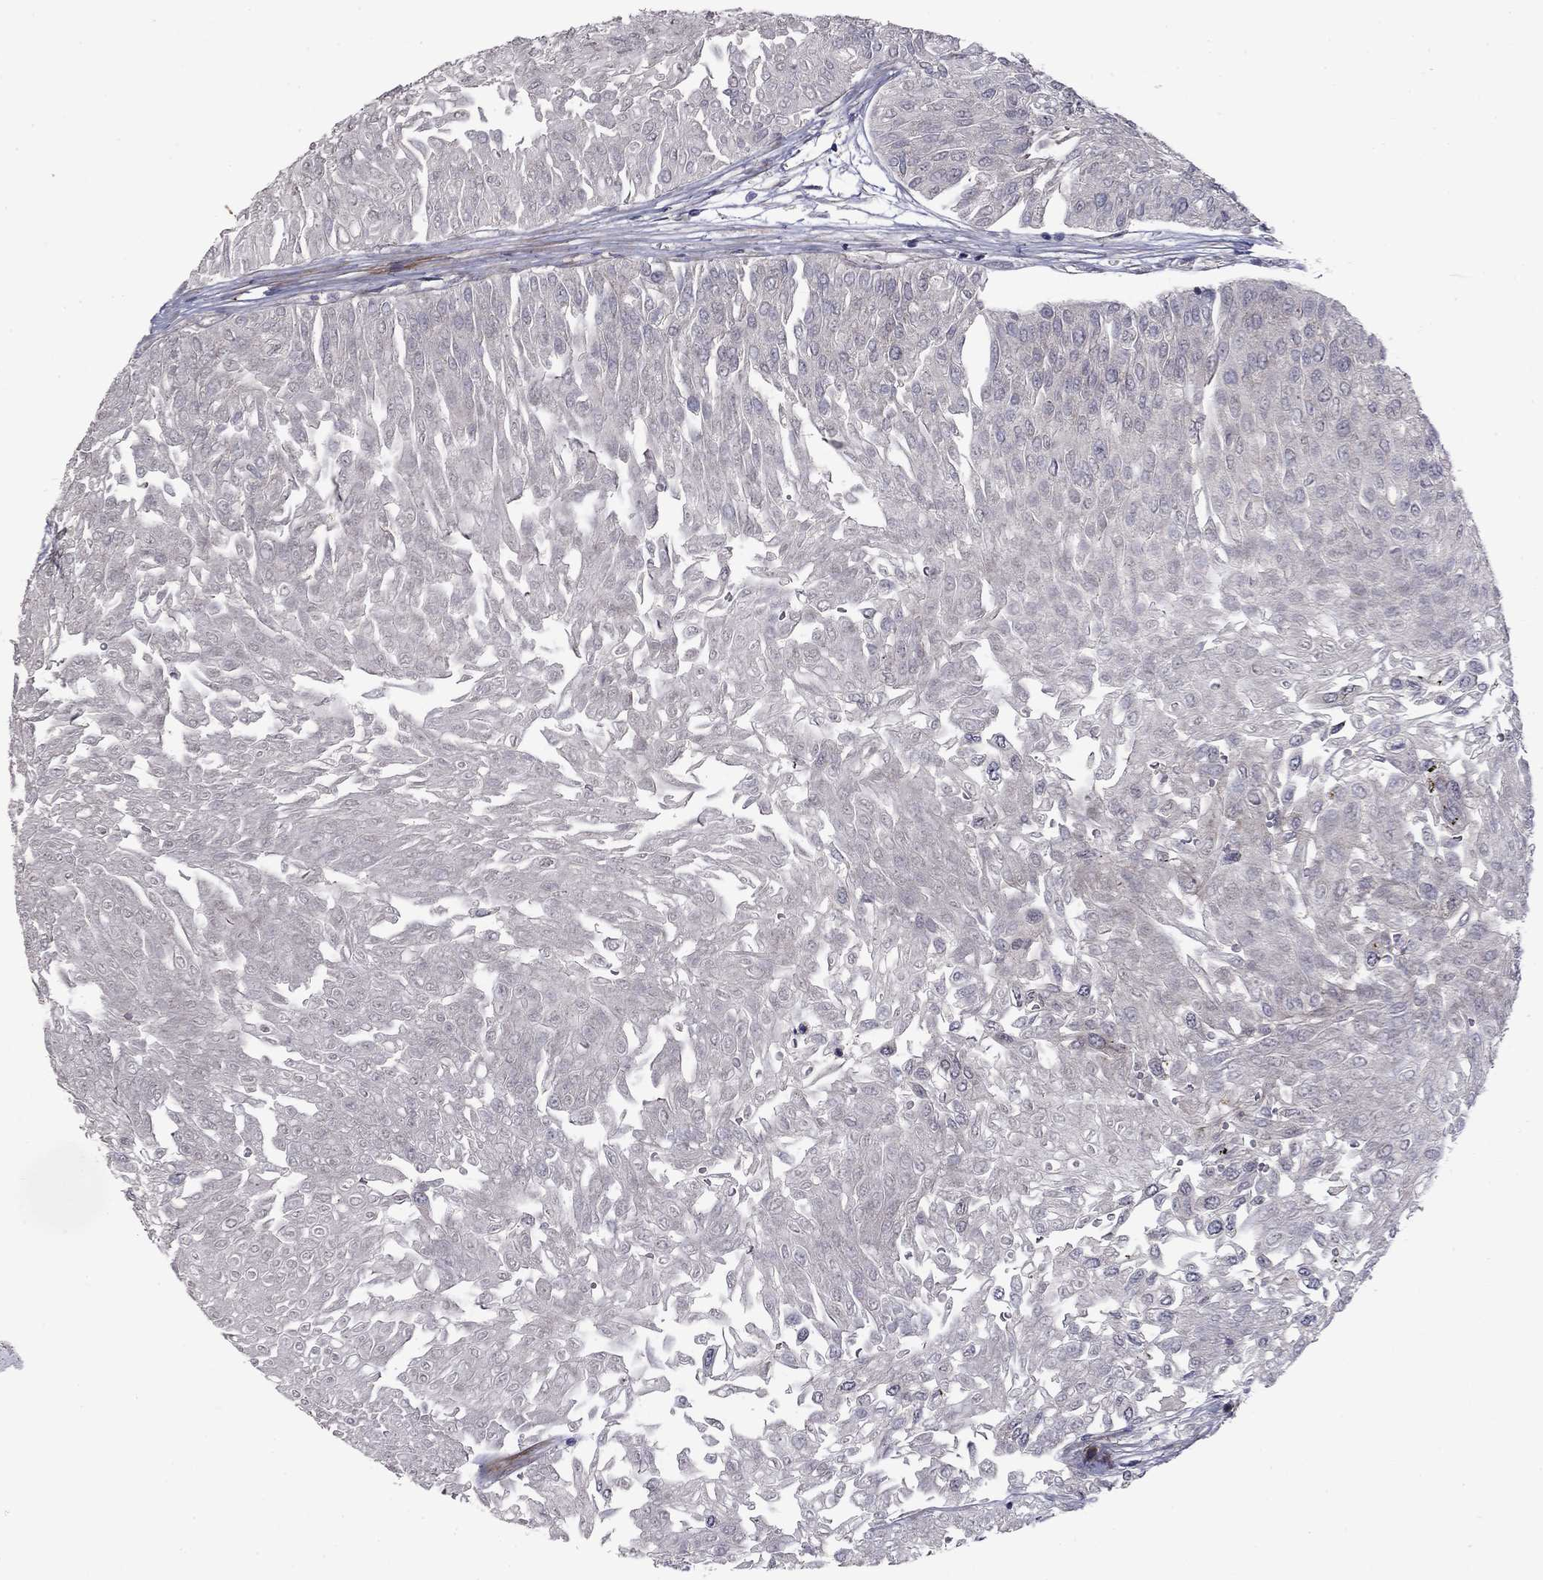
{"staining": {"intensity": "negative", "quantity": "none", "location": "none"}, "tissue": "urothelial cancer", "cell_type": "Tumor cells", "image_type": "cancer", "snomed": [{"axis": "morphology", "description": "Urothelial carcinoma, Low grade"}, {"axis": "topography", "description": "Urinary bladder"}], "caption": "A histopathology image of urothelial cancer stained for a protein shows no brown staining in tumor cells. (DAB IHC with hematoxylin counter stain).", "gene": "MIOS", "patient": {"sex": "male", "age": 67}}